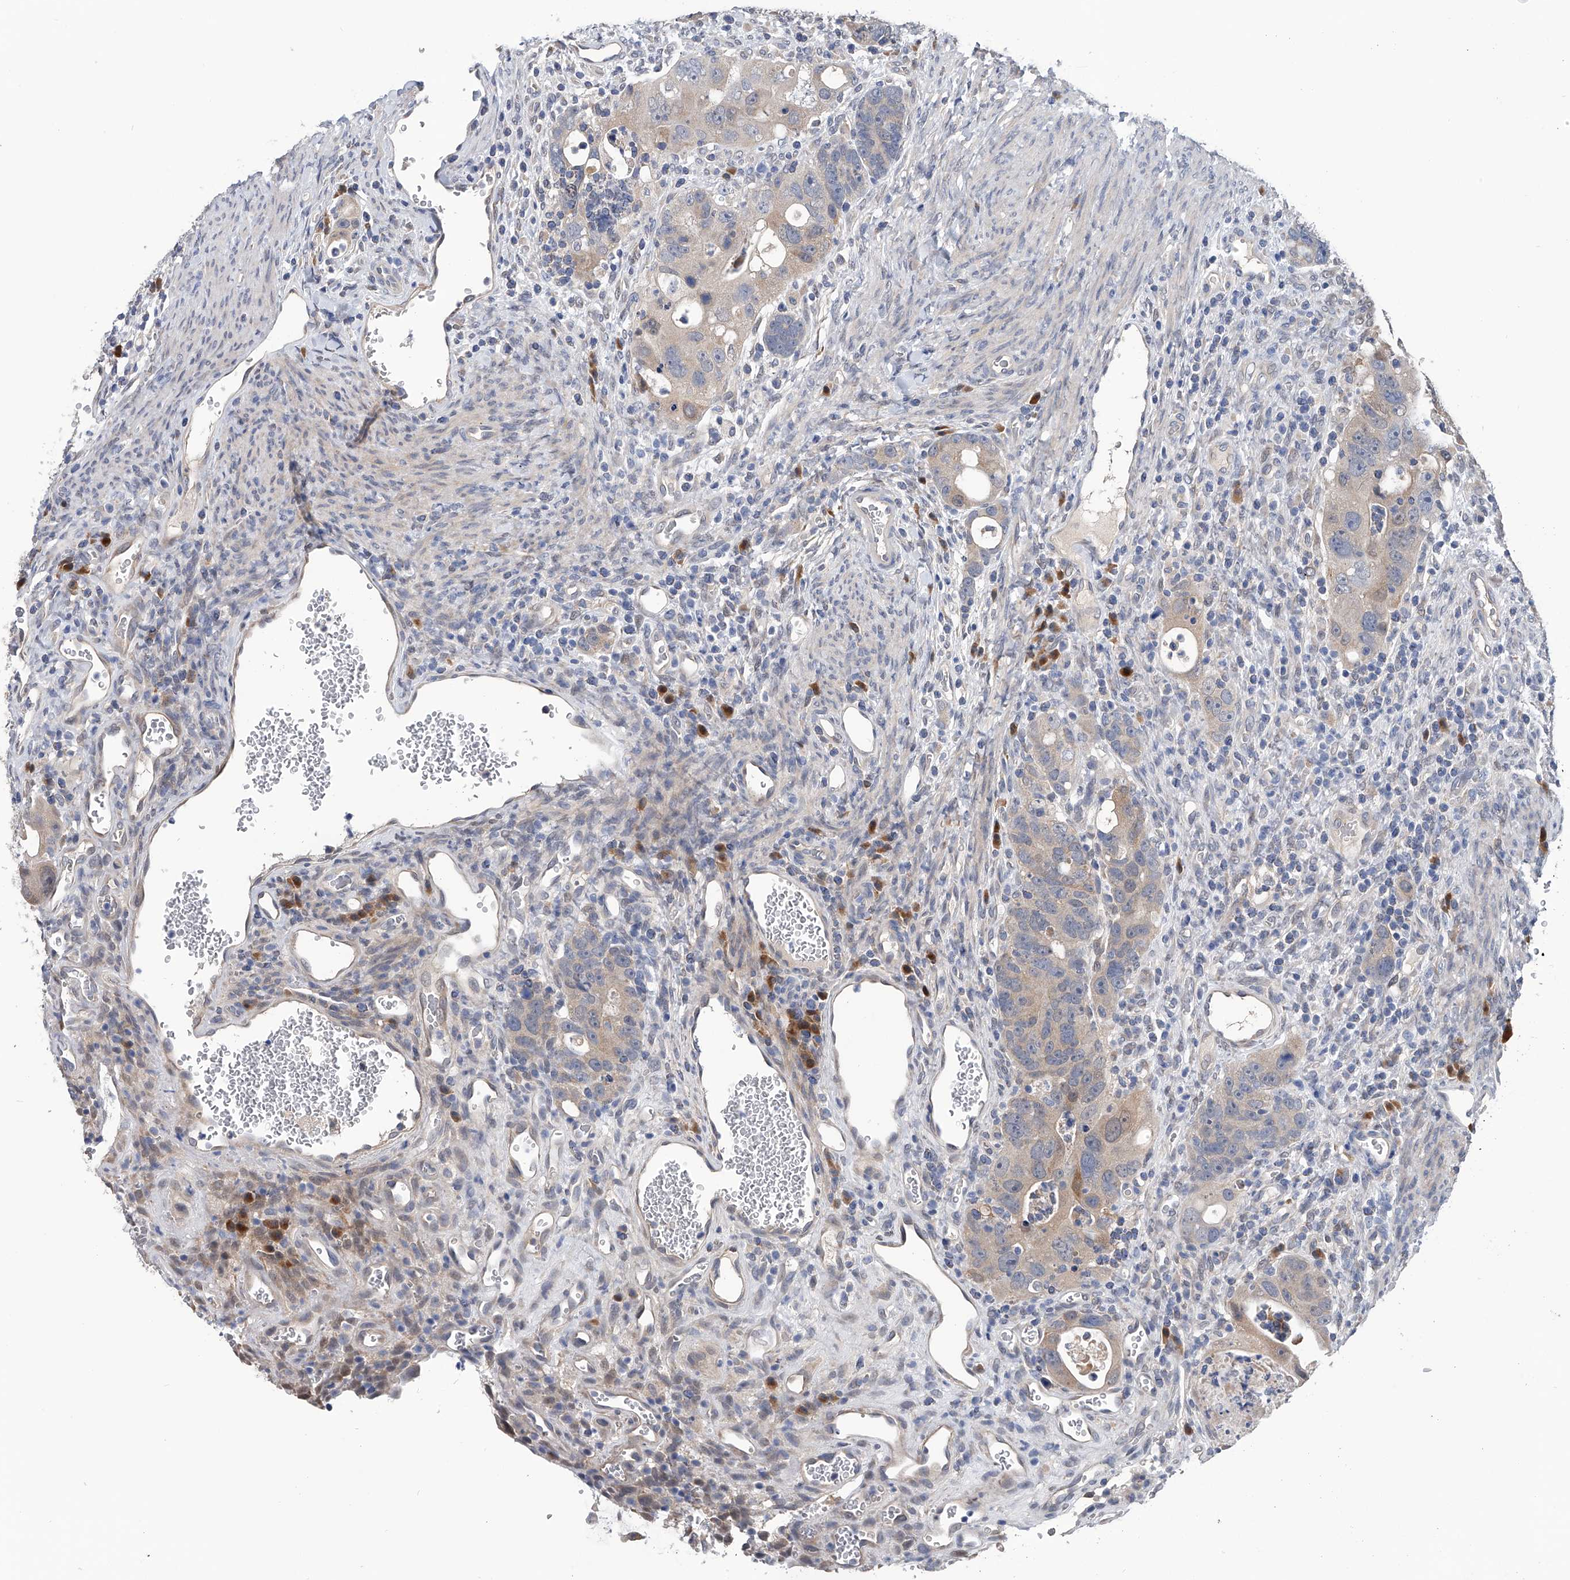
{"staining": {"intensity": "weak", "quantity": "25%-75%", "location": "cytoplasmic/membranous"}, "tissue": "colorectal cancer", "cell_type": "Tumor cells", "image_type": "cancer", "snomed": [{"axis": "morphology", "description": "Adenocarcinoma, NOS"}, {"axis": "topography", "description": "Rectum"}], "caption": "This is a photomicrograph of immunohistochemistry (IHC) staining of adenocarcinoma (colorectal), which shows weak expression in the cytoplasmic/membranous of tumor cells.", "gene": "PGM3", "patient": {"sex": "male", "age": 59}}